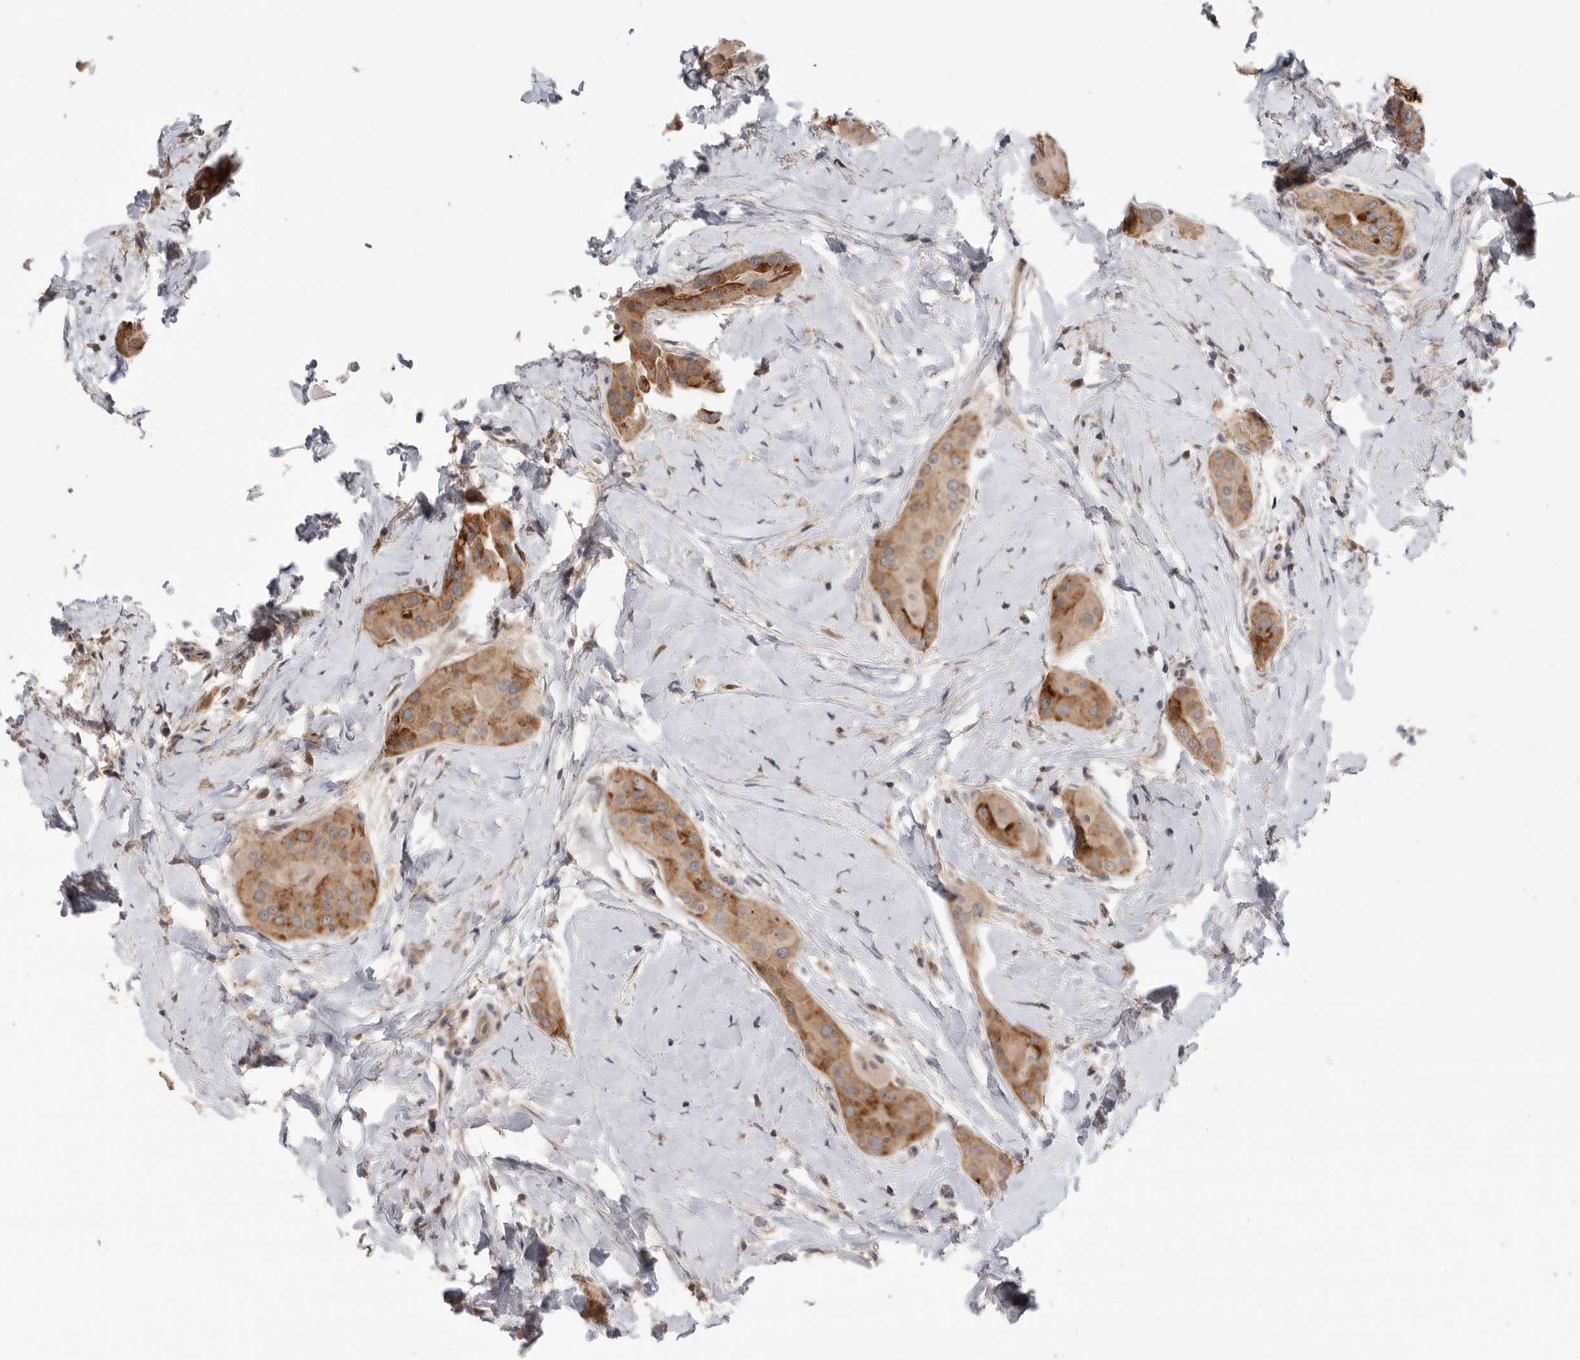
{"staining": {"intensity": "moderate", "quantity": ">75%", "location": "cytoplasmic/membranous"}, "tissue": "thyroid cancer", "cell_type": "Tumor cells", "image_type": "cancer", "snomed": [{"axis": "morphology", "description": "Papillary adenocarcinoma, NOS"}, {"axis": "topography", "description": "Thyroid gland"}], "caption": "A brown stain labels moderate cytoplasmic/membranous staining of a protein in thyroid cancer tumor cells.", "gene": "KLK5", "patient": {"sex": "male", "age": 33}}